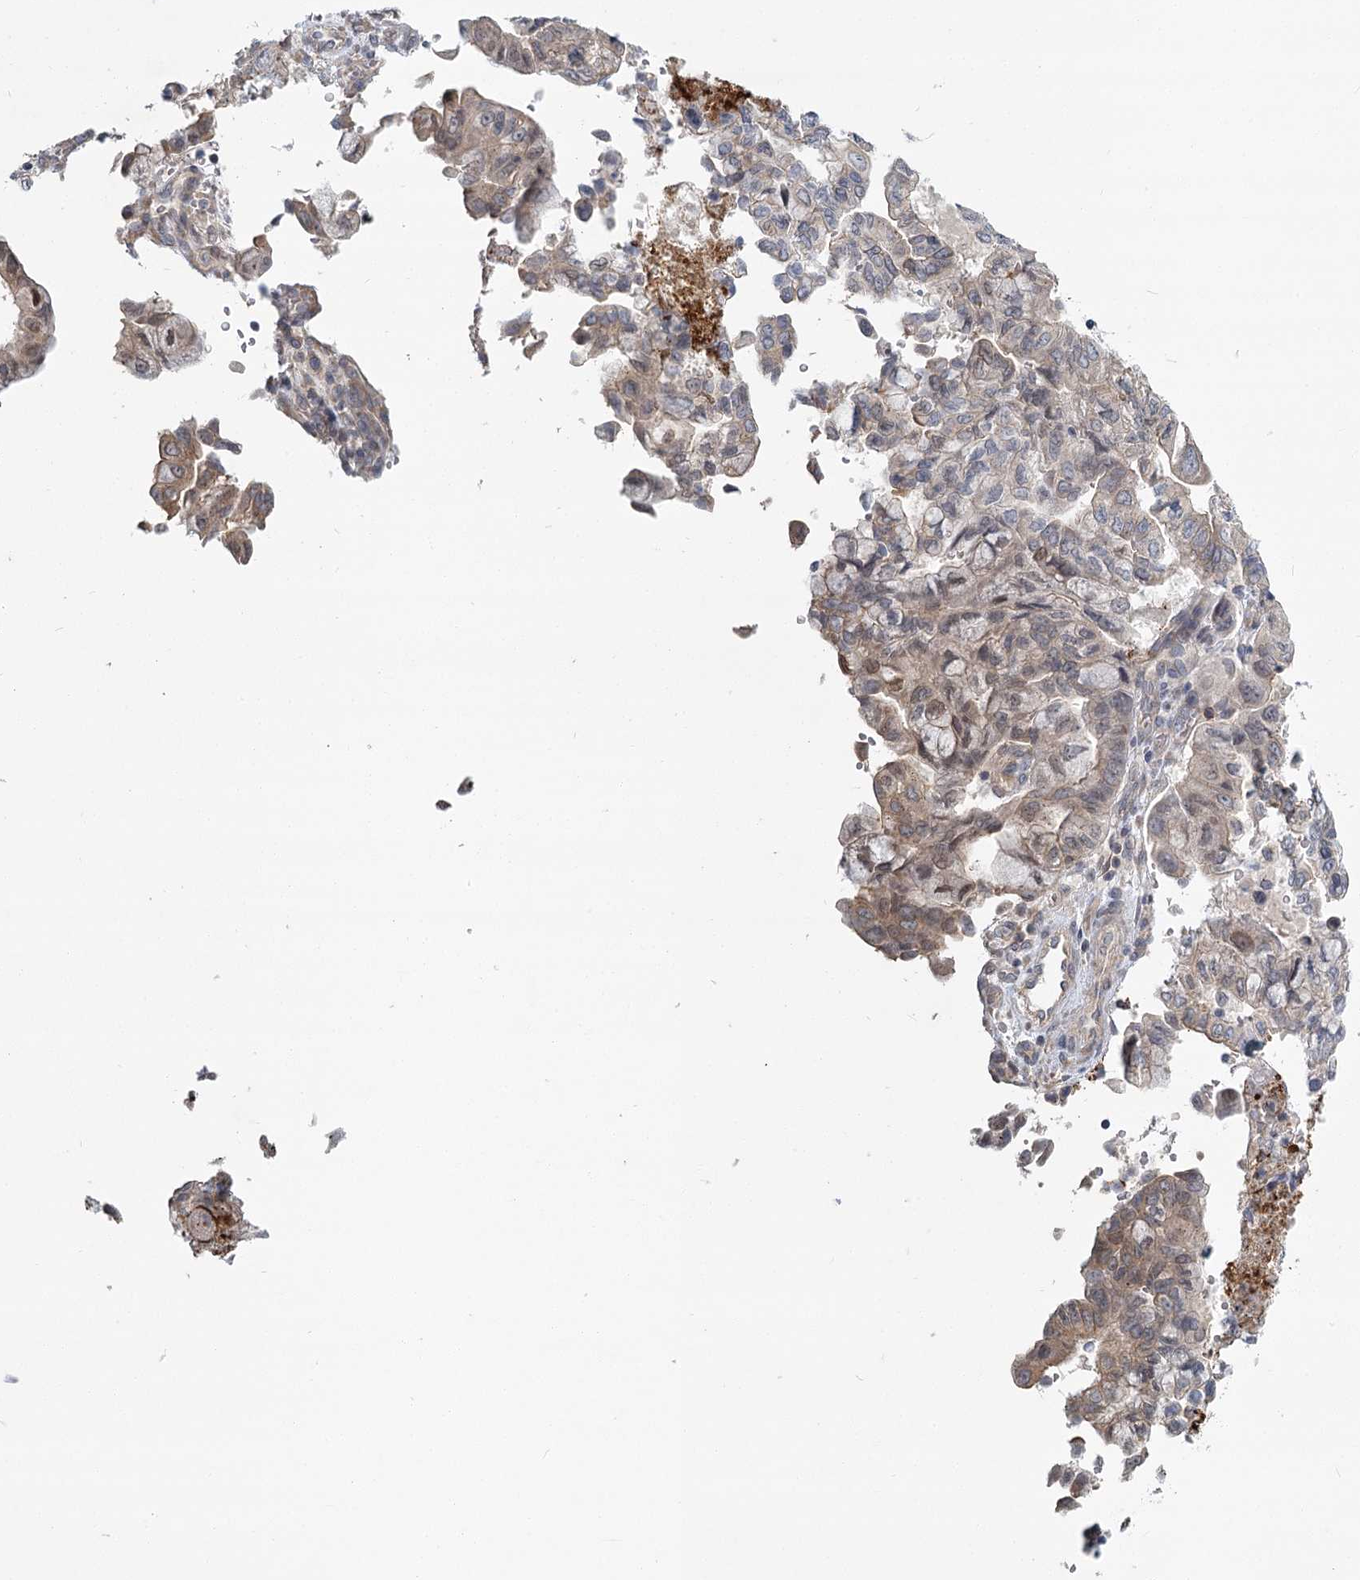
{"staining": {"intensity": "weak", "quantity": "25%-75%", "location": "cytoplasmic/membranous"}, "tissue": "pancreatic cancer", "cell_type": "Tumor cells", "image_type": "cancer", "snomed": [{"axis": "morphology", "description": "Adenocarcinoma, NOS"}, {"axis": "topography", "description": "Pancreas"}], "caption": "Pancreatic adenocarcinoma stained with DAB (3,3'-diaminobenzidine) immunohistochemistry (IHC) displays low levels of weak cytoplasmic/membranous expression in about 25%-75% of tumor cells.", "gene": "SPINK13", "patient": {"sex": "male", "age": 51}}